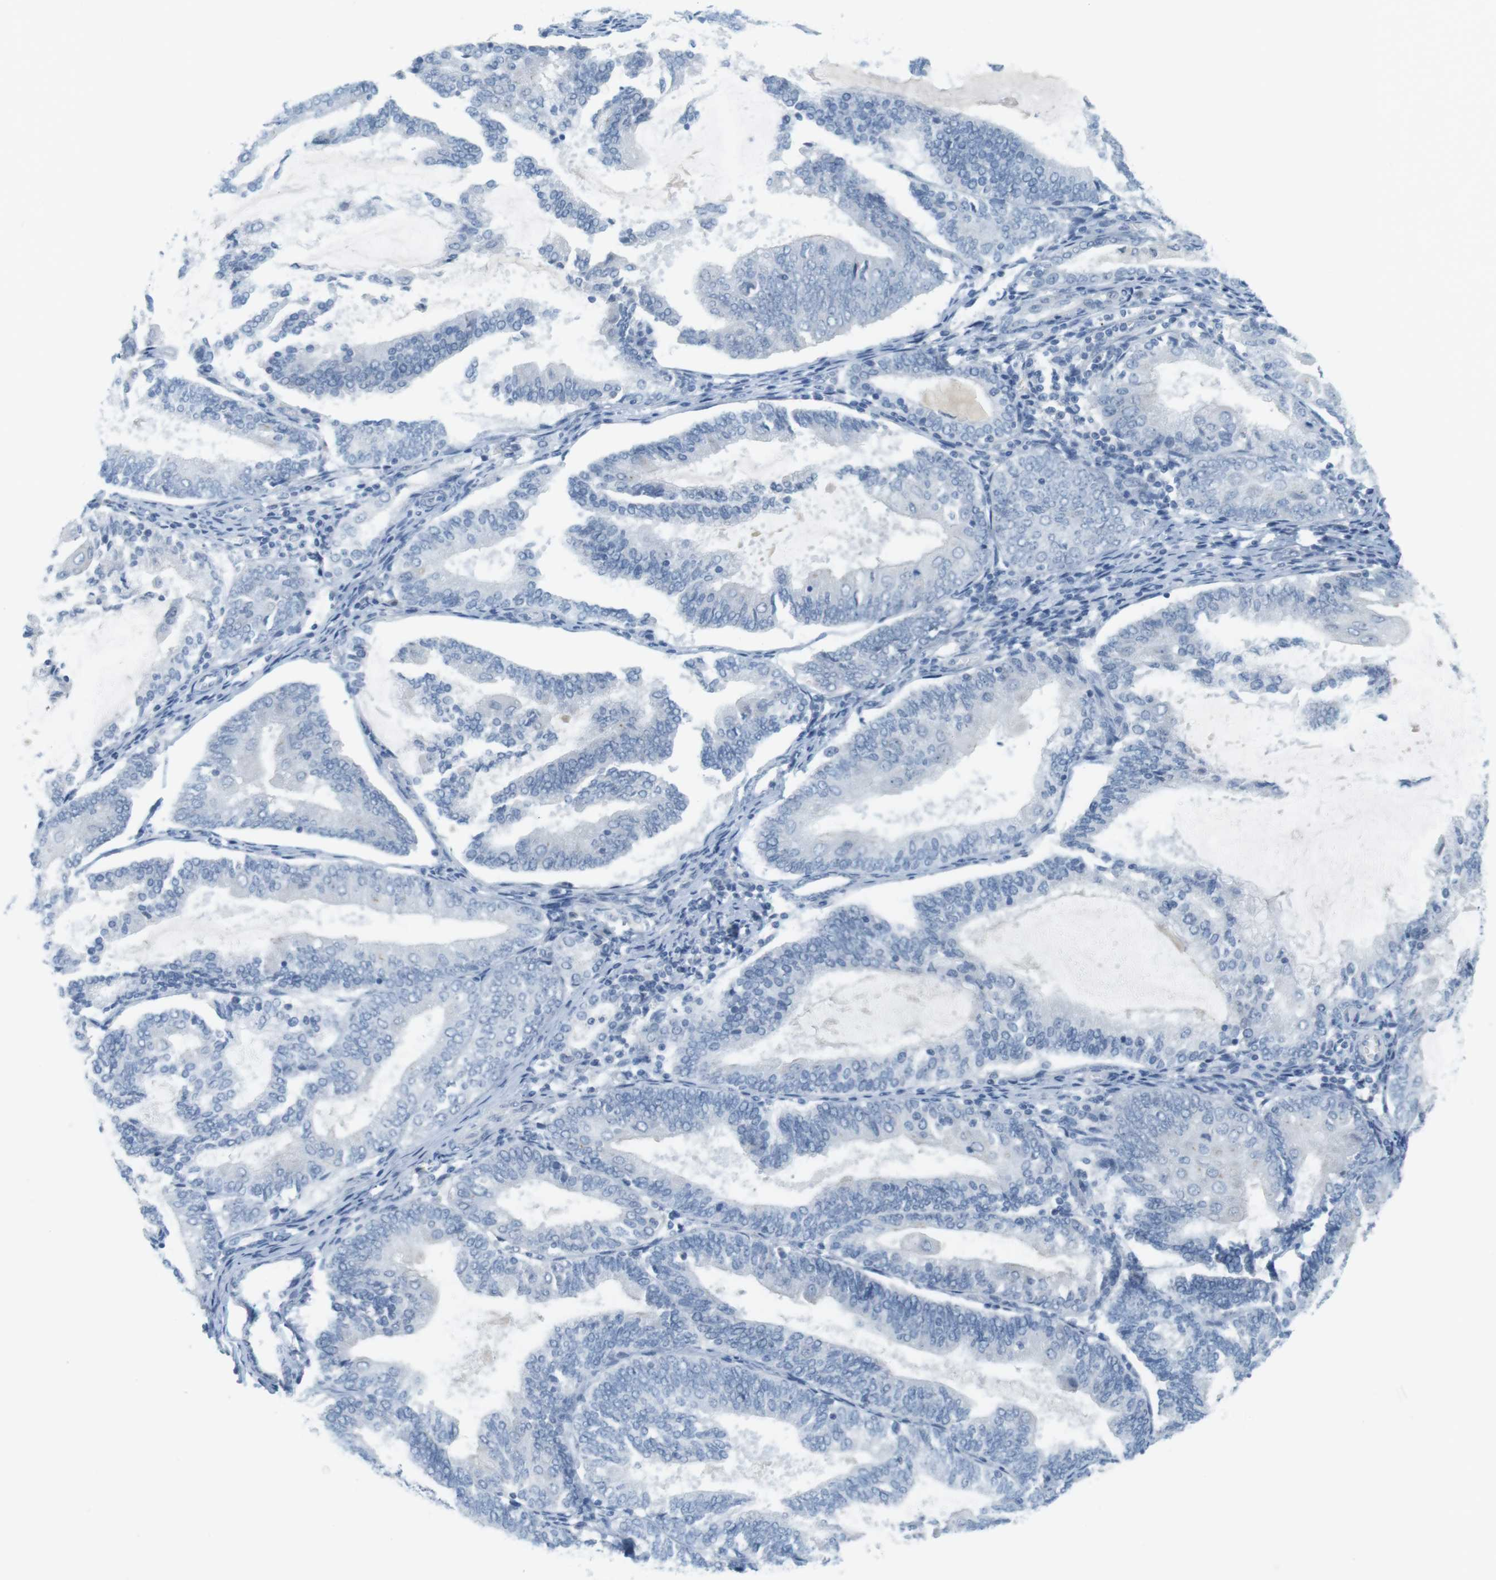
{"staining": {"intensity": "negative", "quantity": "none", "location": "none"}, "tissue": "endometrial cancer", "cell_type": "Tumor cells", "image_type": "cancer", "snomed": [{"axis": "morphology", "description": "Adenocarcinoma, NOS"}, {"axis": "topography", "description": "Endometrium"}], "caption": "This micrograph is of adenocarcinoma (endometrial) stained with IHC to label a protein in brown with the nuclei are counter-stained blue. There is no staining in tumor cells.", "gene": "CREB3L2", "patient": {"sex": "female", "age": 81}}